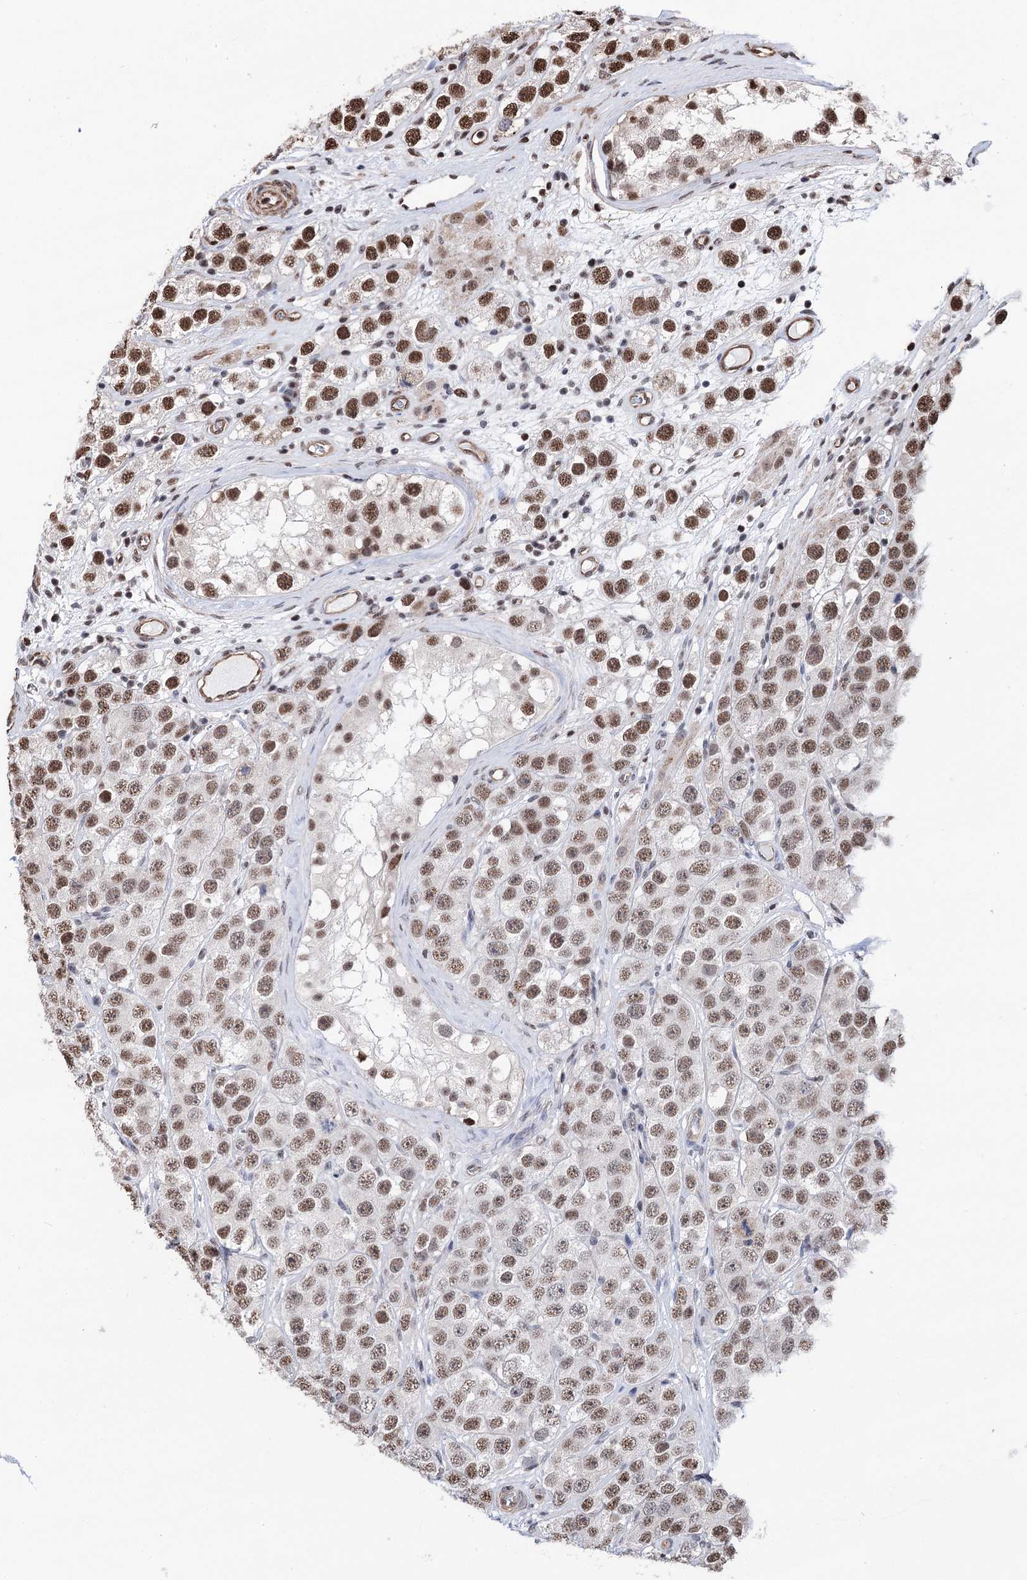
{"staining": {"intensity": "moderate", "quantity": "25%-75%", "location": "nuclear"}, "tissue": "testis cancer", "cell_type": "Tumor cells", "image_type": "cancer", "snomed": [{"axis": "morphology", "description": "Seminoma, NOS"}, {"axis": "topography", "description": "Testis"}], "caption": "Immunohistochemistry (IHC) of human seminoma (testis) reveals medium levels of moderate nuclear positivity in approximately 25%-75% of tumor cells.", "gene": "CHMP7", "patient": {"sex": "male", "age": 28}}